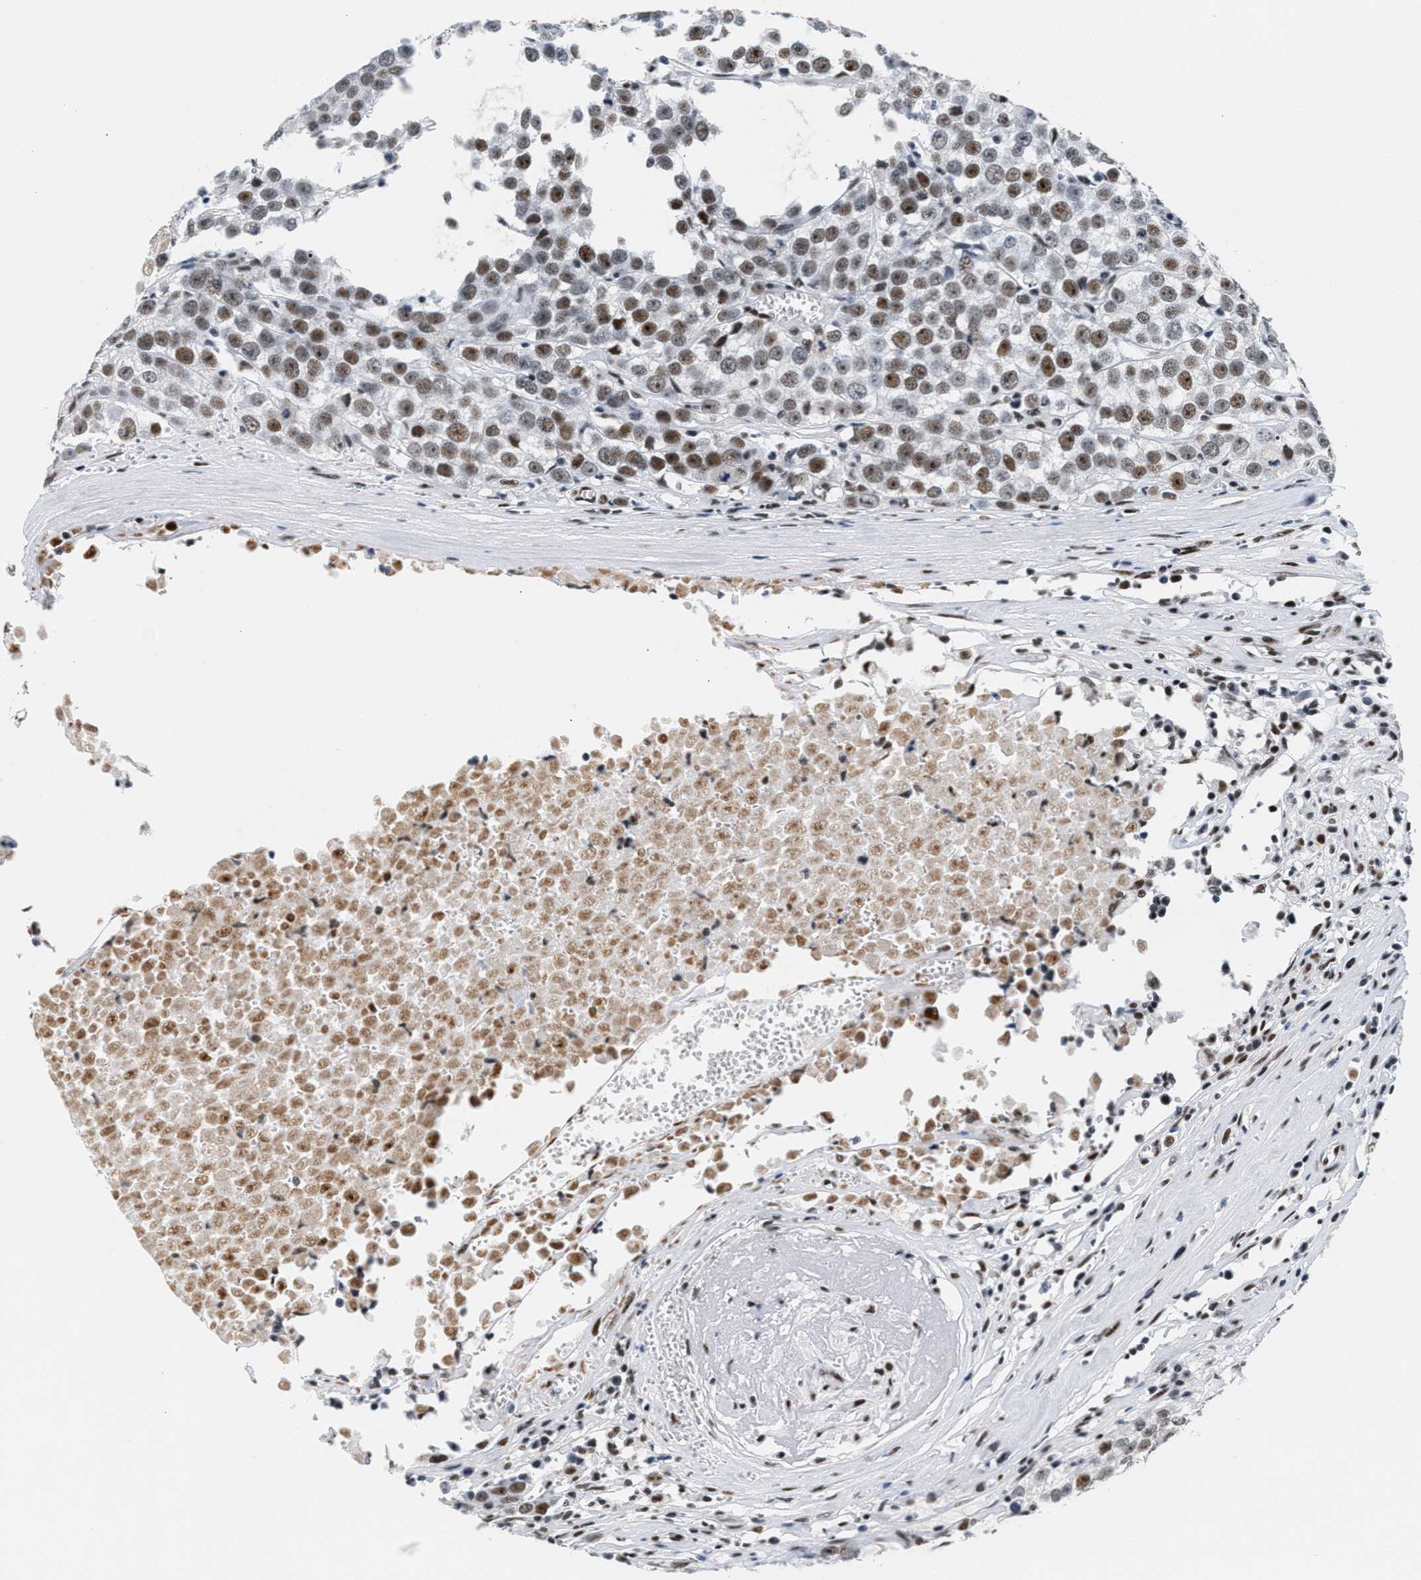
{"staining": {"intensity": "moderate", "quantity": "25%-75%", "location": "nuclear"}, "tissue": "testis cancer", "cell_type": "Tumor cells", "image_type": "cancer", "snomed": [{"axis": "morphology", "description": "Seminoma, NOS"}, {"axis": "morphology", "description": "Carcinoma, Embryonal, NOS"}, {"axis": "topography", "description": "Testis"}], "caption": "Tumor cells exhibit medium levels of moderate nuclear positivity in about 25%-75% of cells in testis embryonal carcinoma.", "gene": "RAD50", "patient": {"sex": "male", "age": 52}}